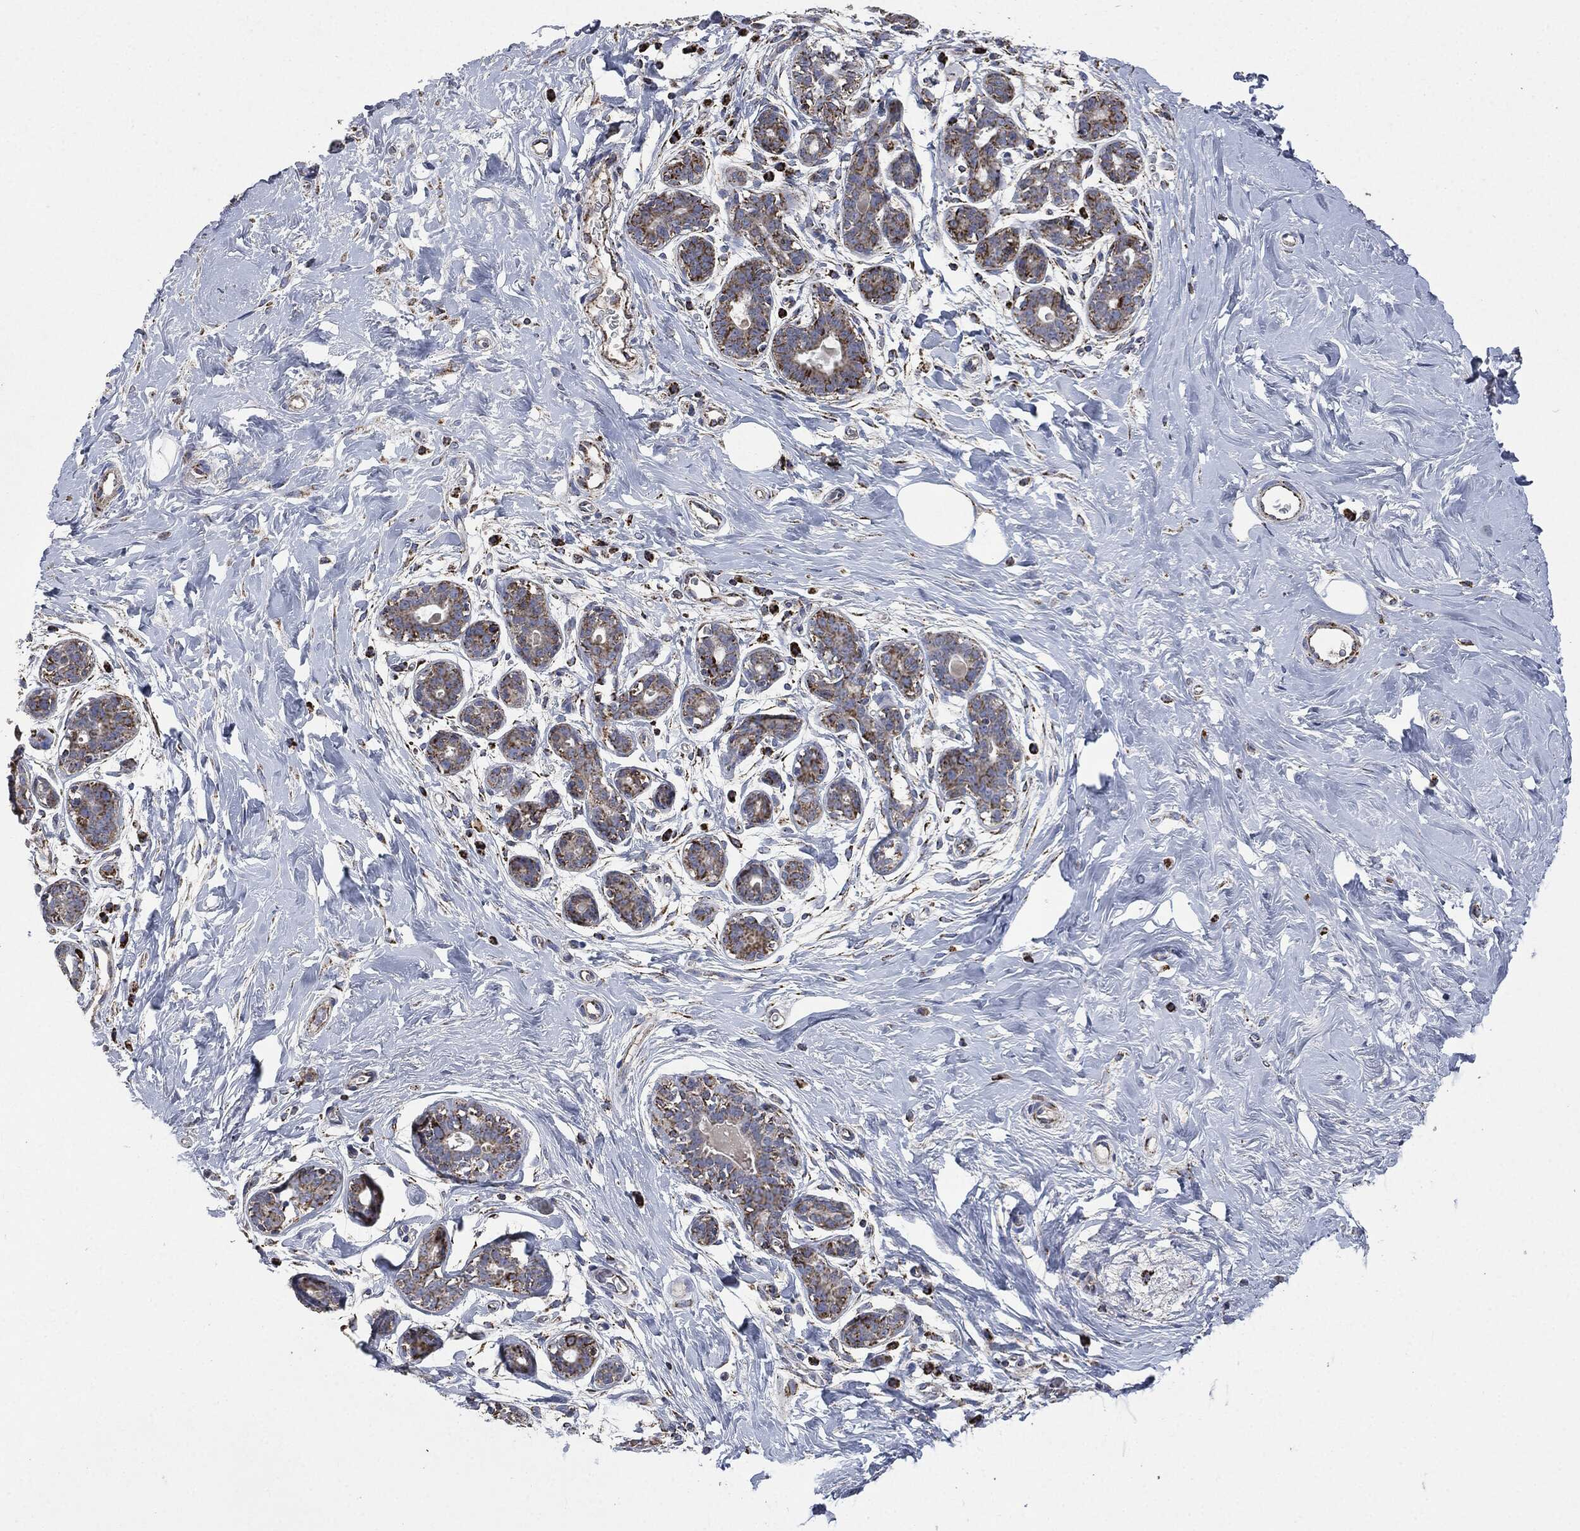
{"staining": {"intensity": "negative", "quantity": "none", "location": "none"}, "tissue": "breast", "cell_type": "Adipocytes", "image_type": "normal", "snomed": [{"axis": "morphology", "description": "Normal tissue, NOS"}, {"axis": "topography", "description": "Breast"}], "caption": "Immunohistochemistry (IHC) histopathology image of benign breast stained for a protein (brown), which exhibits no staining in adipocytes.", "gene": "RYK", "patient": {"sex": "female", "age": 43}}